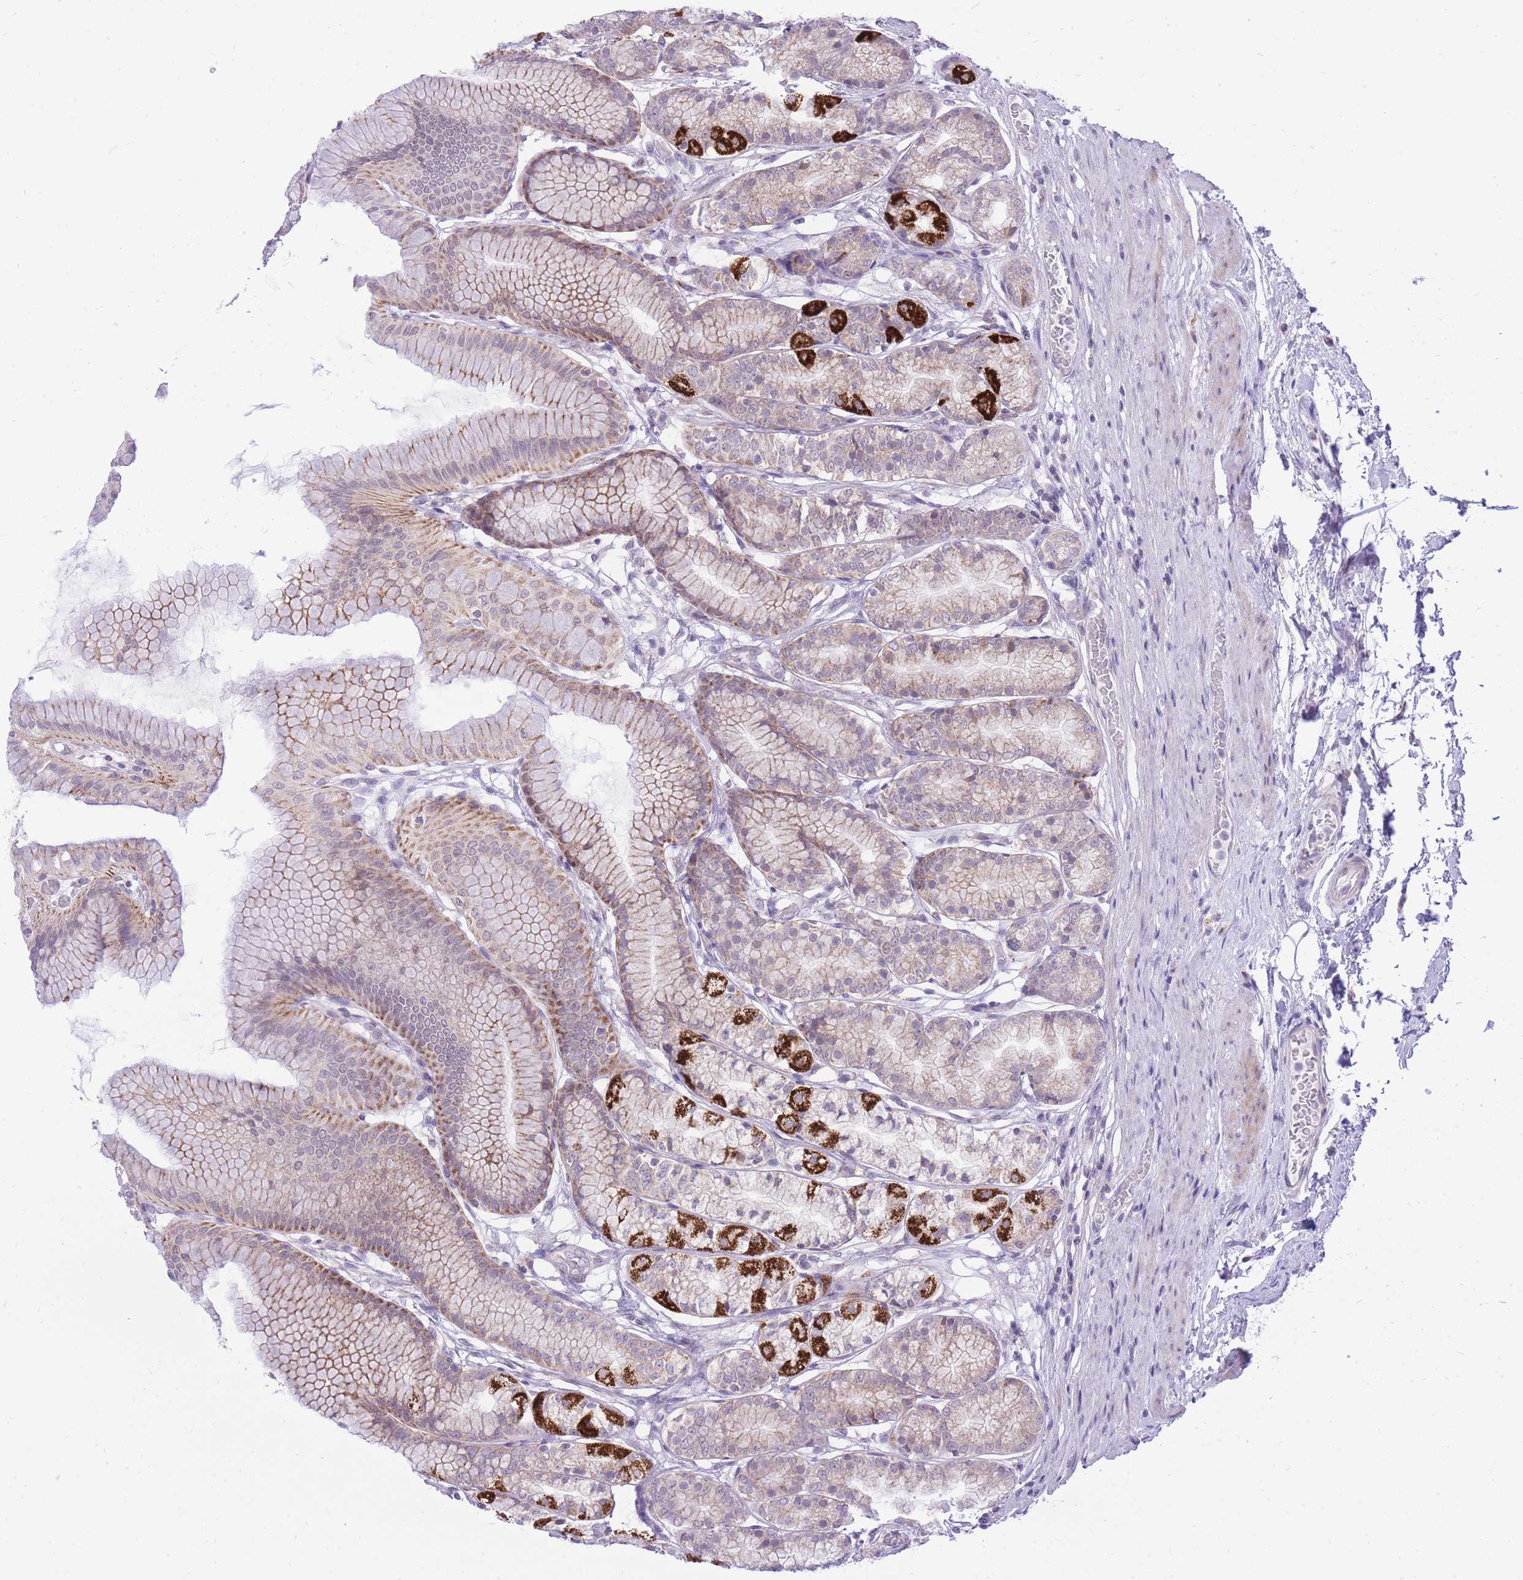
{"staining": {"intensity": "strong", "quantity": "<25%", "location": "cytoplasmic/membranous"}, "tissue": "stomach", "cell_type": "Glandular cells", "image_type": "normal", "snomed": [{"axis": "morphology", "description": "Normal tissue, NOS"}, {"axis": "morphology", "description": "Adenocarcinoma, NOS"}, {"axis": "morphology", "description": "Adenocarcinoma, High grade"}, {"axis": "topography", "description": "Stomach, upper"}, {"axis": "topography", "description": "Stomach"}], "caption": "Protein staining by immunohistochemistry (IHC) exhibits strong cytoplasmic/membranous expression in about <25% of glandular cells in normal stomach.", "gene": "DENND2D", "patient": {"sex": "female", "age": 65}}